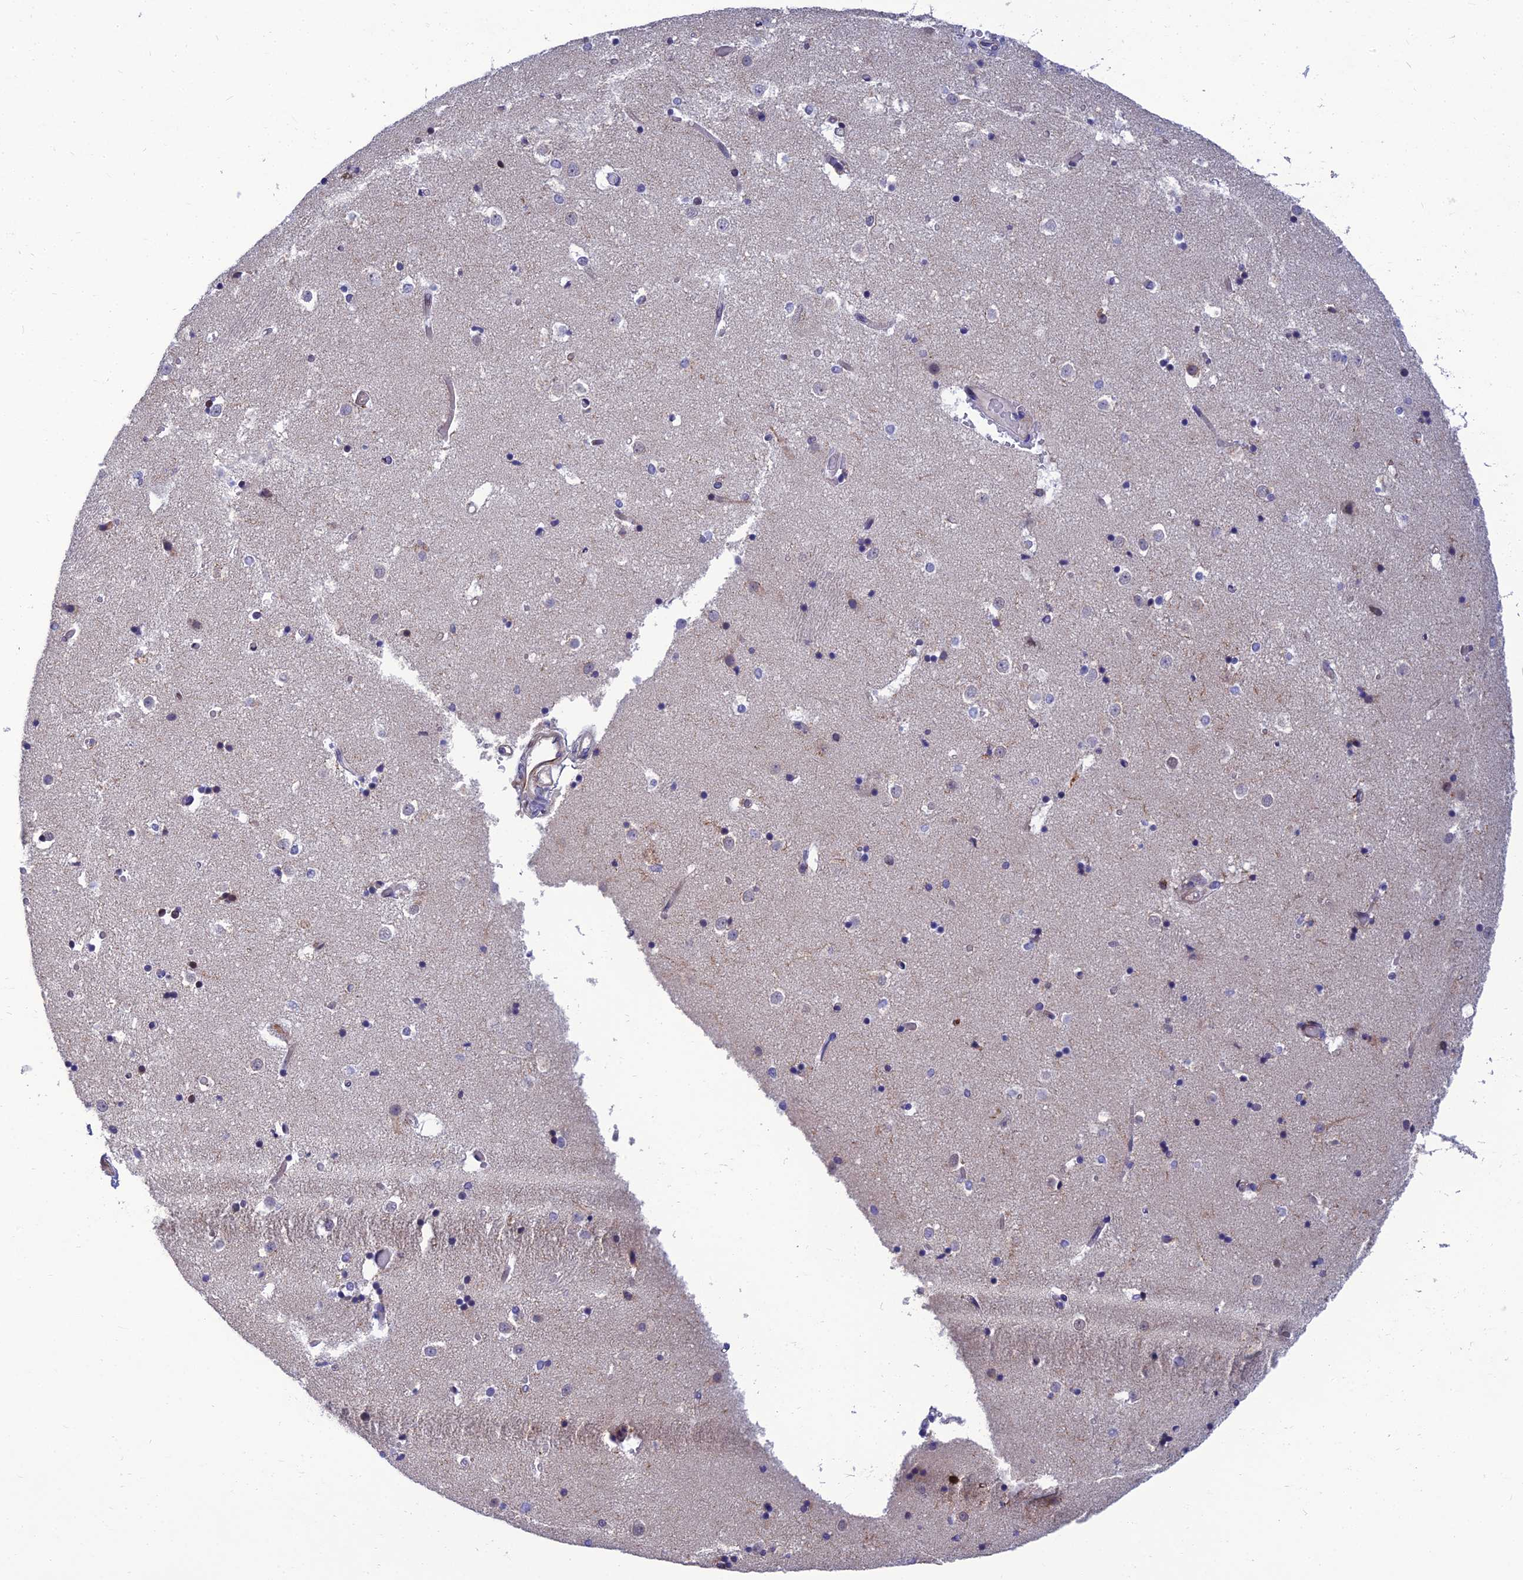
{"staining": {"intensity": "moderate", "quantity": "<25%", "location": "cytoplasmic/membranous,nuclear"}, "tissue": "caudate", "cell_type": "Glial cells", "image_type": "normal", "snomed": [{"axis": "morphology", "description": "Normal tissue, NOS"}, {"axis": "topography", "description": "Lateral ventricle wall"}], "caption": "Benign caudate demonstrates moderate cytoplasmic/membranous,nuclear expression in approximately <25% of glial cells.", "gene": "PPP1R18", "patient": {"sex": "female", "age": 52}}